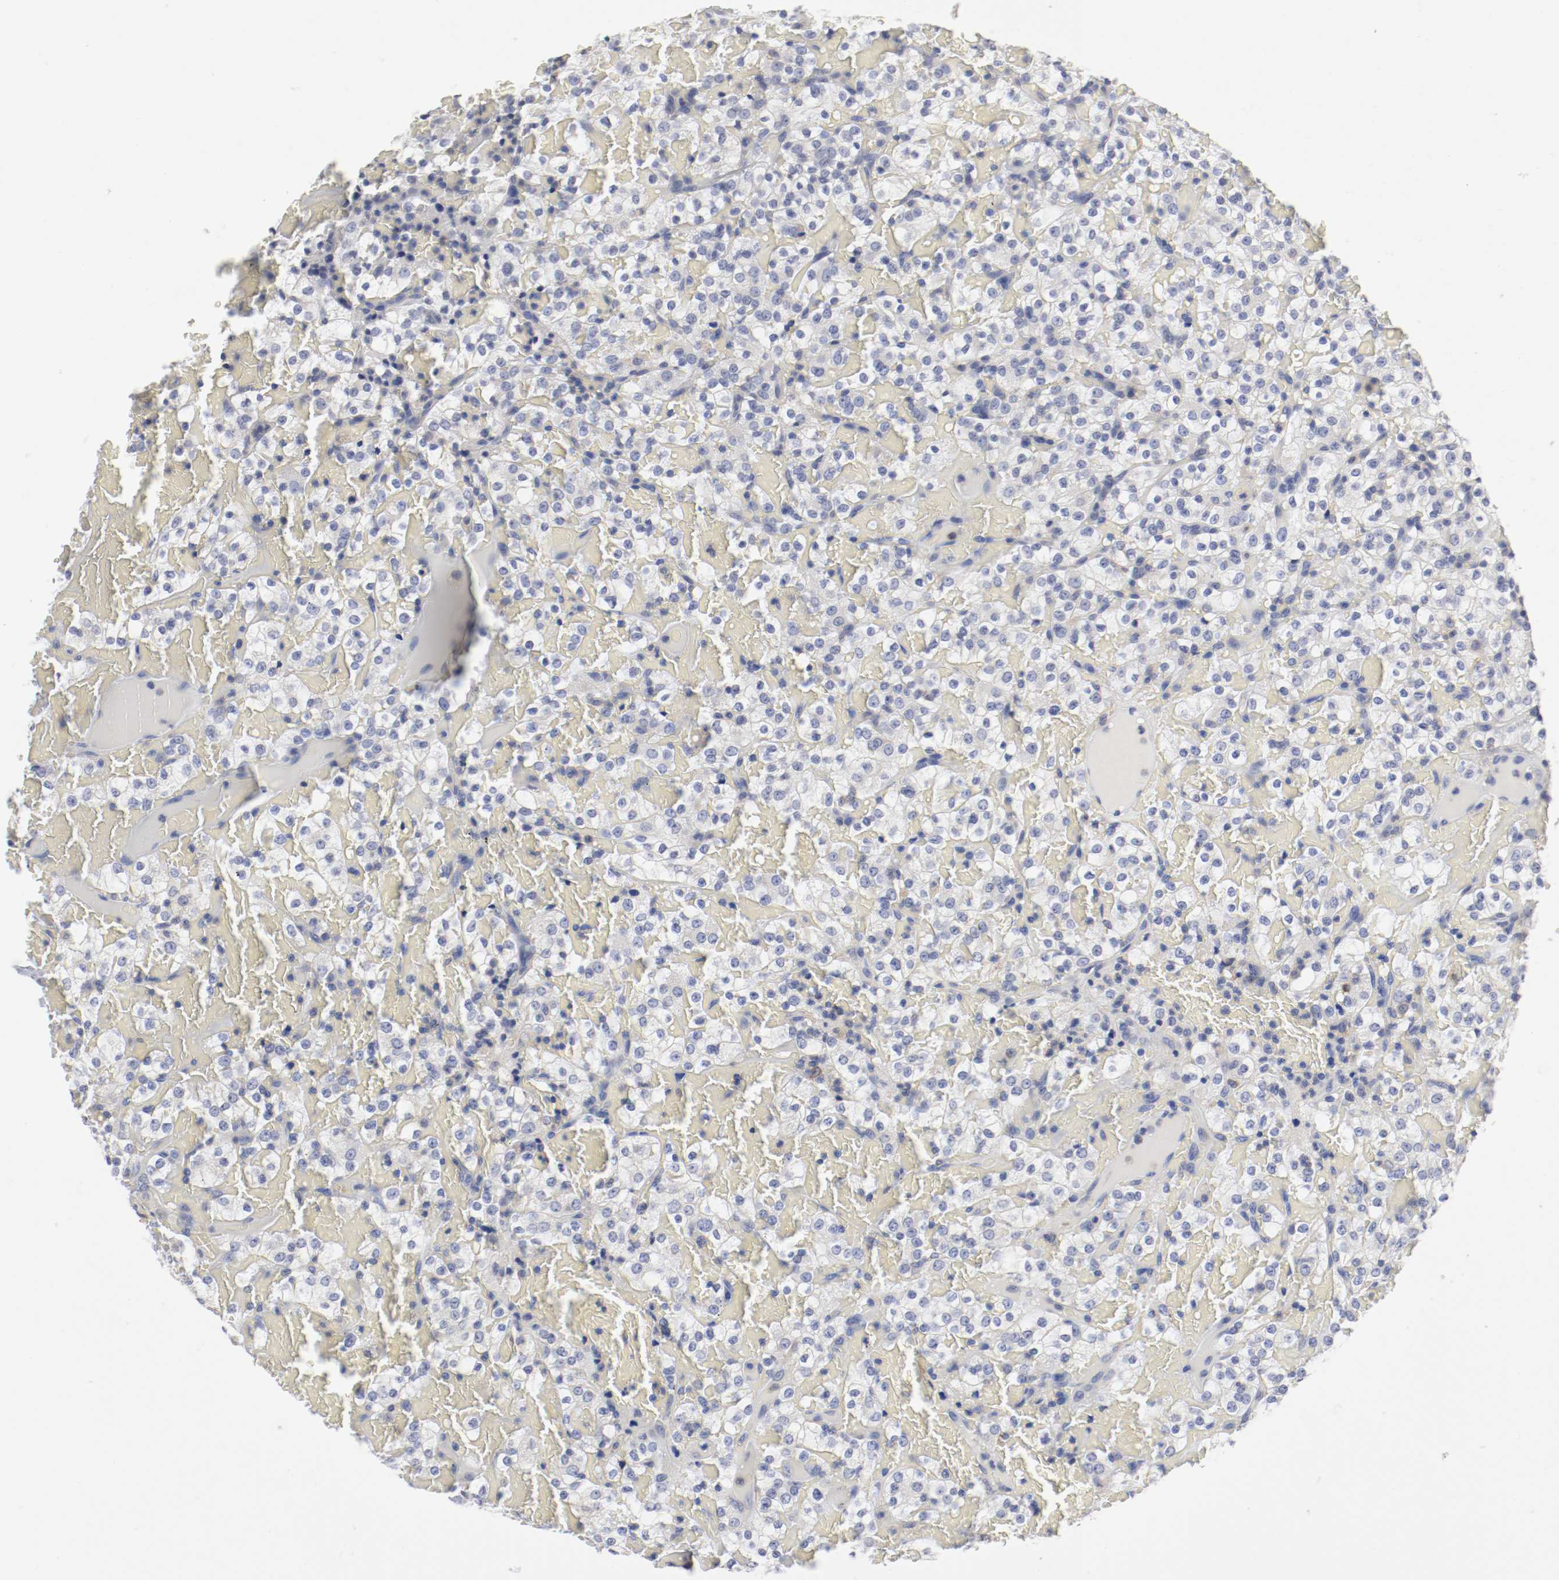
{"staining": {"intensity": "negative", "quantity": "none", "location": "none"}, "tissue": "renal cancer", "cell_type": "Tumor cells", "image_type": "cancer", "snomed": [{"axis": "morphology", "description": "Normal tissue, NOS"}, {"axis": "morphology", "description": "Adenocarcinoma, NOS"}, {"axis": "topography", "description": "Kidney"}], "caption": "The photomicrograph reveals no staining of tumor cells in renal adenocarcinoma. The staining was performed using DAB to visualize the protein expression in brown, while the nuclei were stained in blue with hematoxylin (Magnification: 20x).", "gene": "ITGAX", "patient": {"sex": "female", "age": 72}}